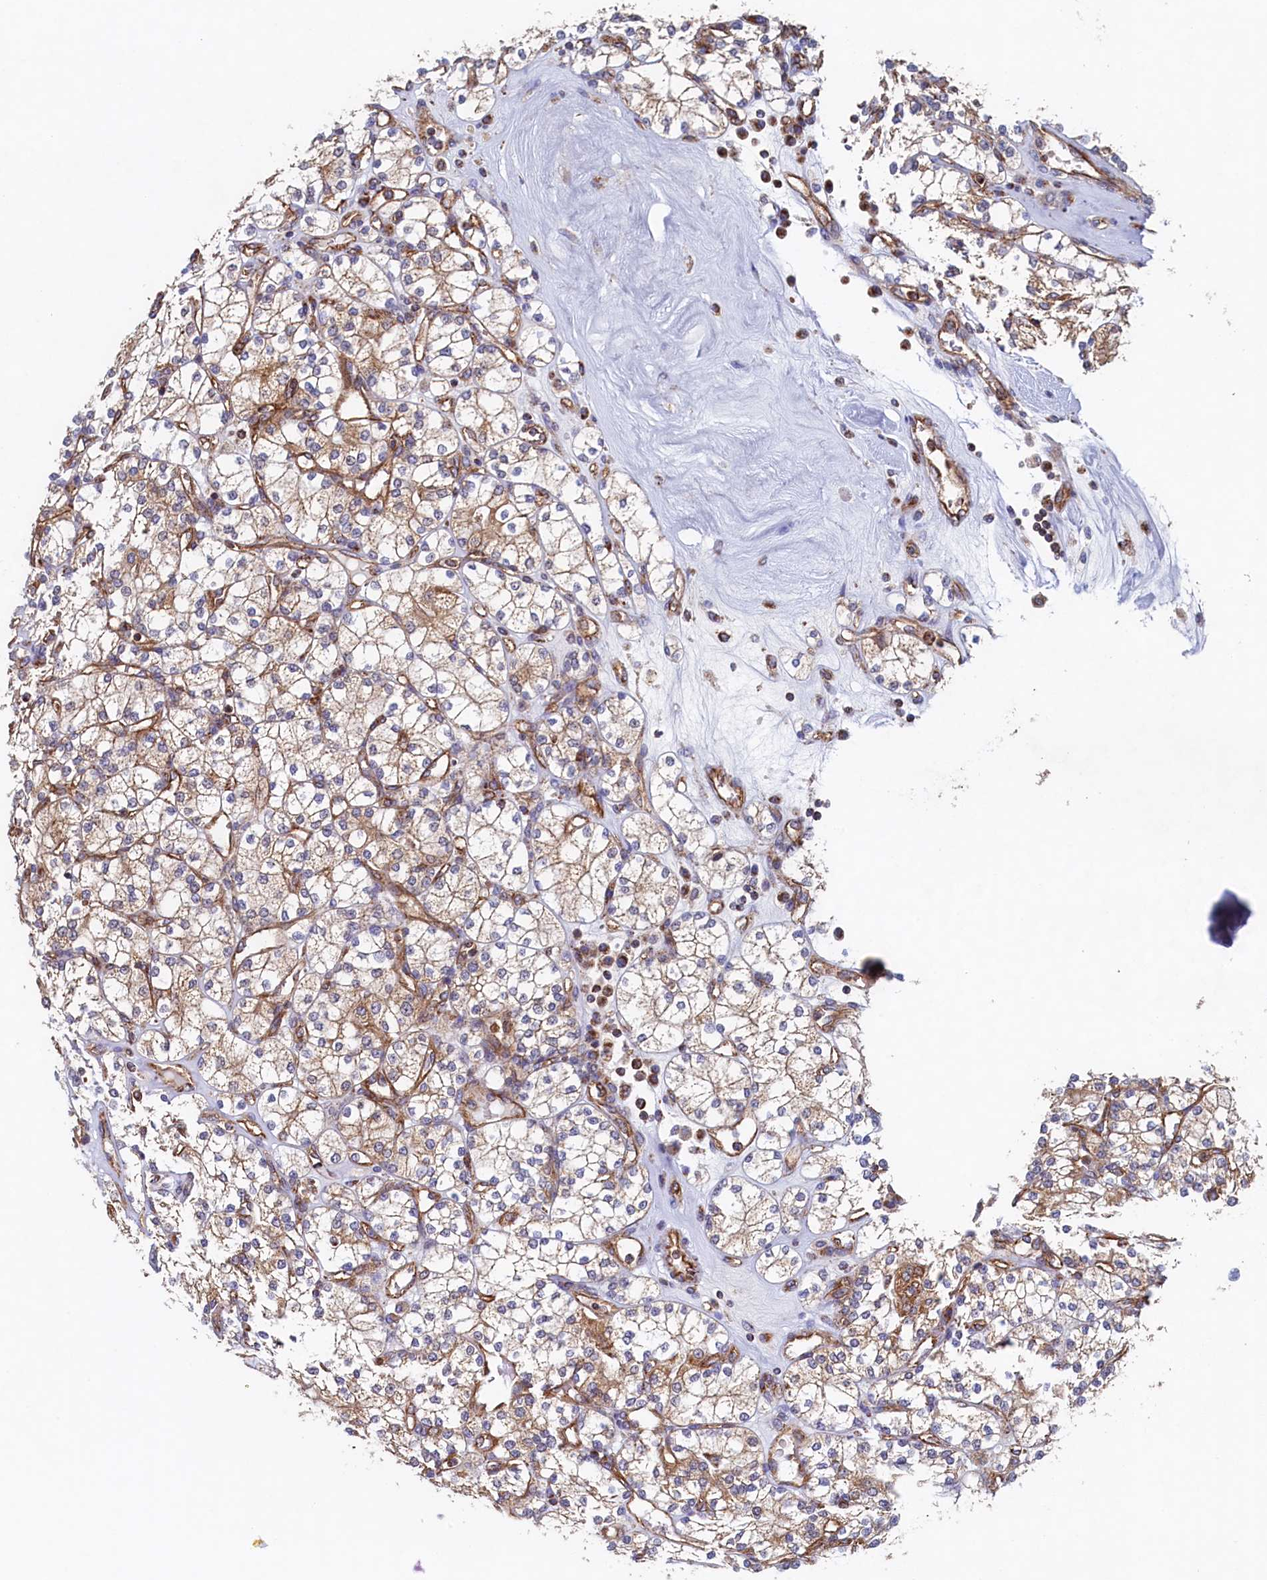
{"staining": {"intensity": "moderate", "quantity": ">75%", "location": "cytoplasmic/membranous"}, "tissue": "renal cancer", "cell_type": "Tumor cells", "image_type": "cancer", "snomed": [{"axis": "morphology", "description": "Adenocarcinoma, NOS"}, {"axis": "topography", "description": "Kidney"}], "caption": "Immunohistochemical staining of renal cancer exhibits moderate cytoplasmic/membranous protein positivity in approximately >75% of tumor cells. (DAB (3,3'-diaminobenzidine) = brown stain, brightfield microscopy at high magnification).", "gene": "UBE3B", "patient": {"sex": "male", "age": 77}}